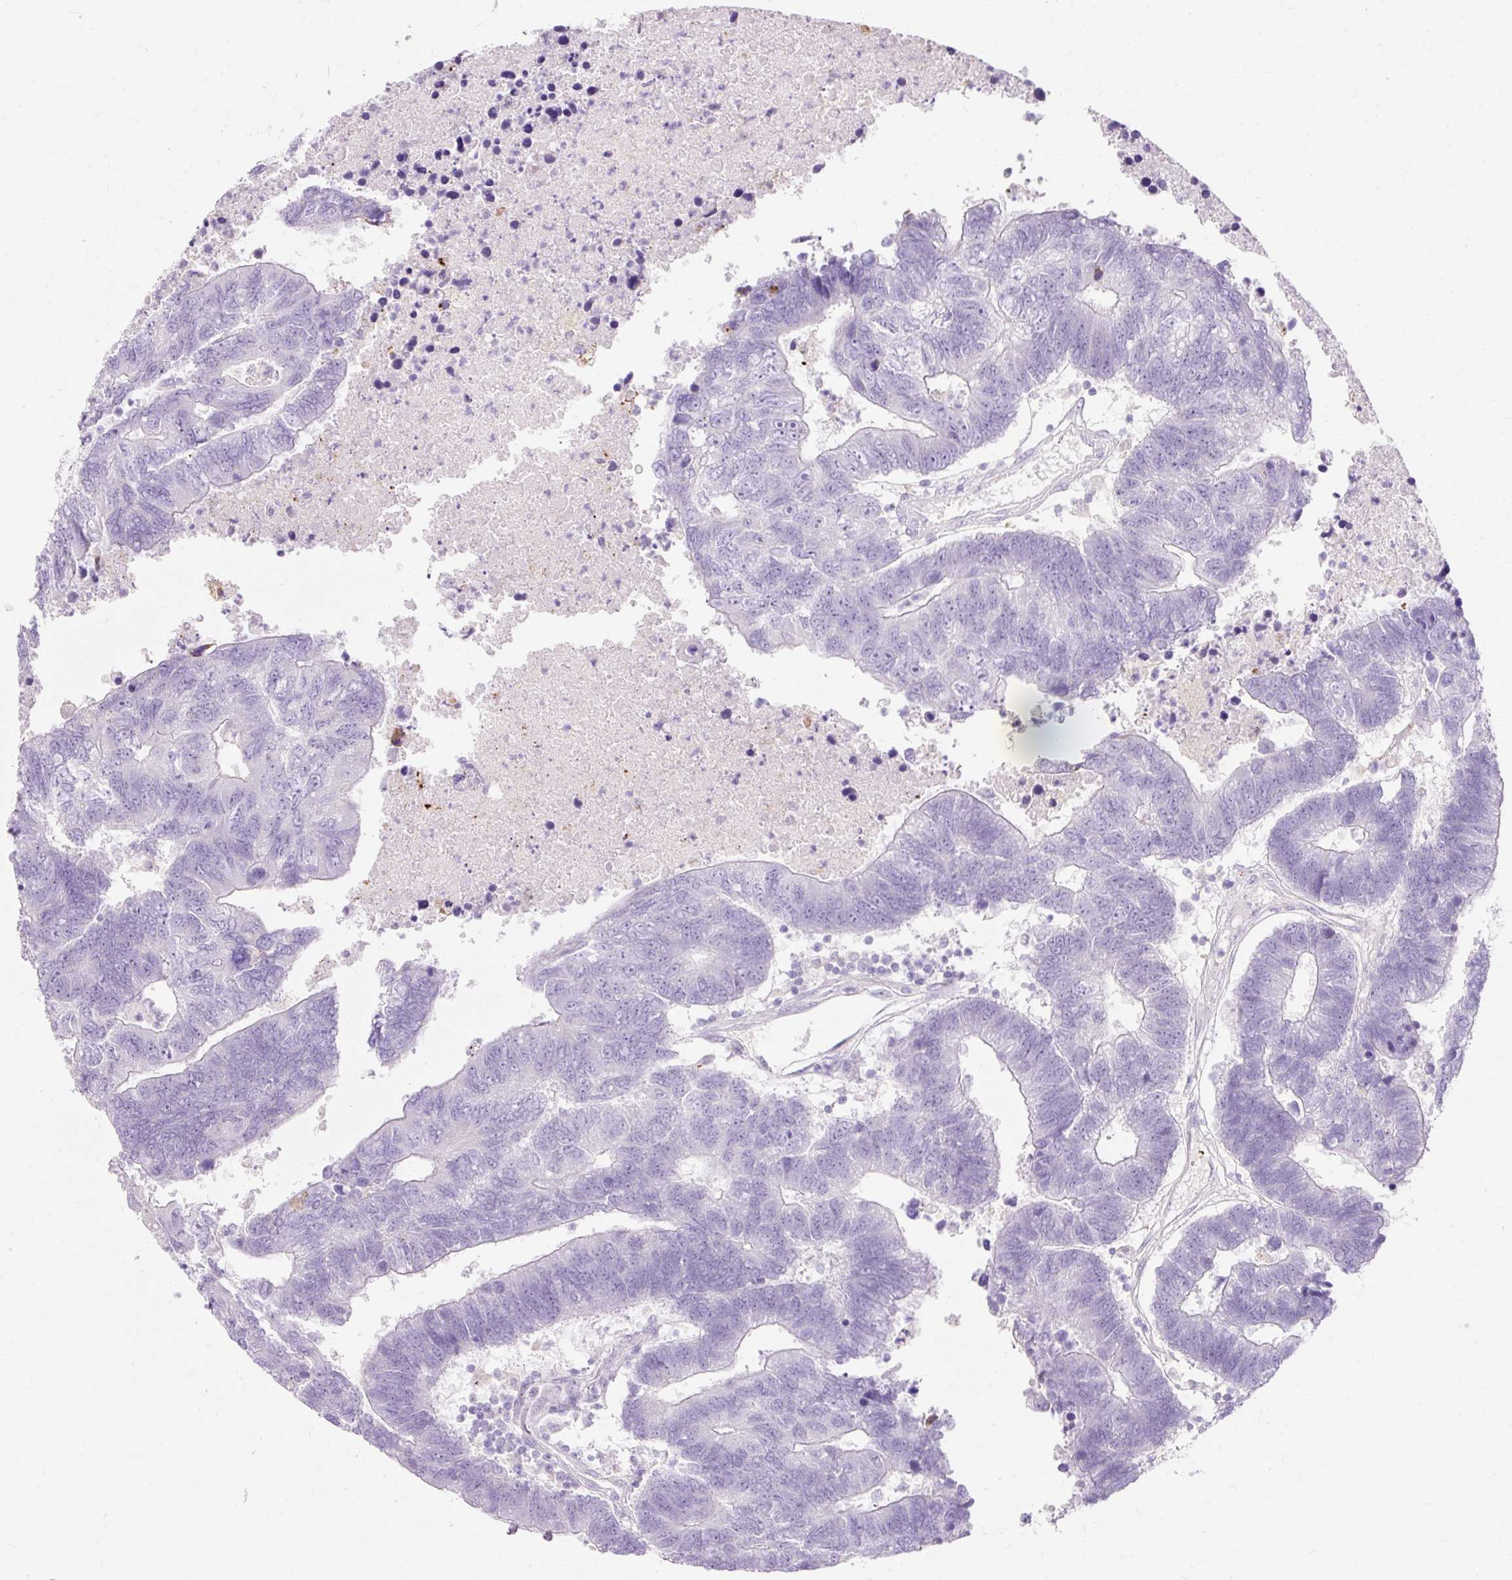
{"staining": {"intensity": "negative", "quantity": "none", "location": "none"}, "tissue": "colorectal cancer", "cell_type": "Tumor cells", "image_type": "cancer", "snomed": [{"axis": "morphology", "description": "Adenocarcinoma, NOS"}, {"axis": "topography", "description": "Colon"}], "caption": "Immunohistochemistry (IHC) micrograph of neoplastic tissue: human colorectal cancer stained with DAB demonstrates no significant protein expression in tumor cells. (Stains: DAB immunohistochemistry with hematoxylin counter stain, Microscopy: brightfield microscopy at high magnification).", "gene": "CLDN25", "patient": {"sex": "female", "age": 48}}